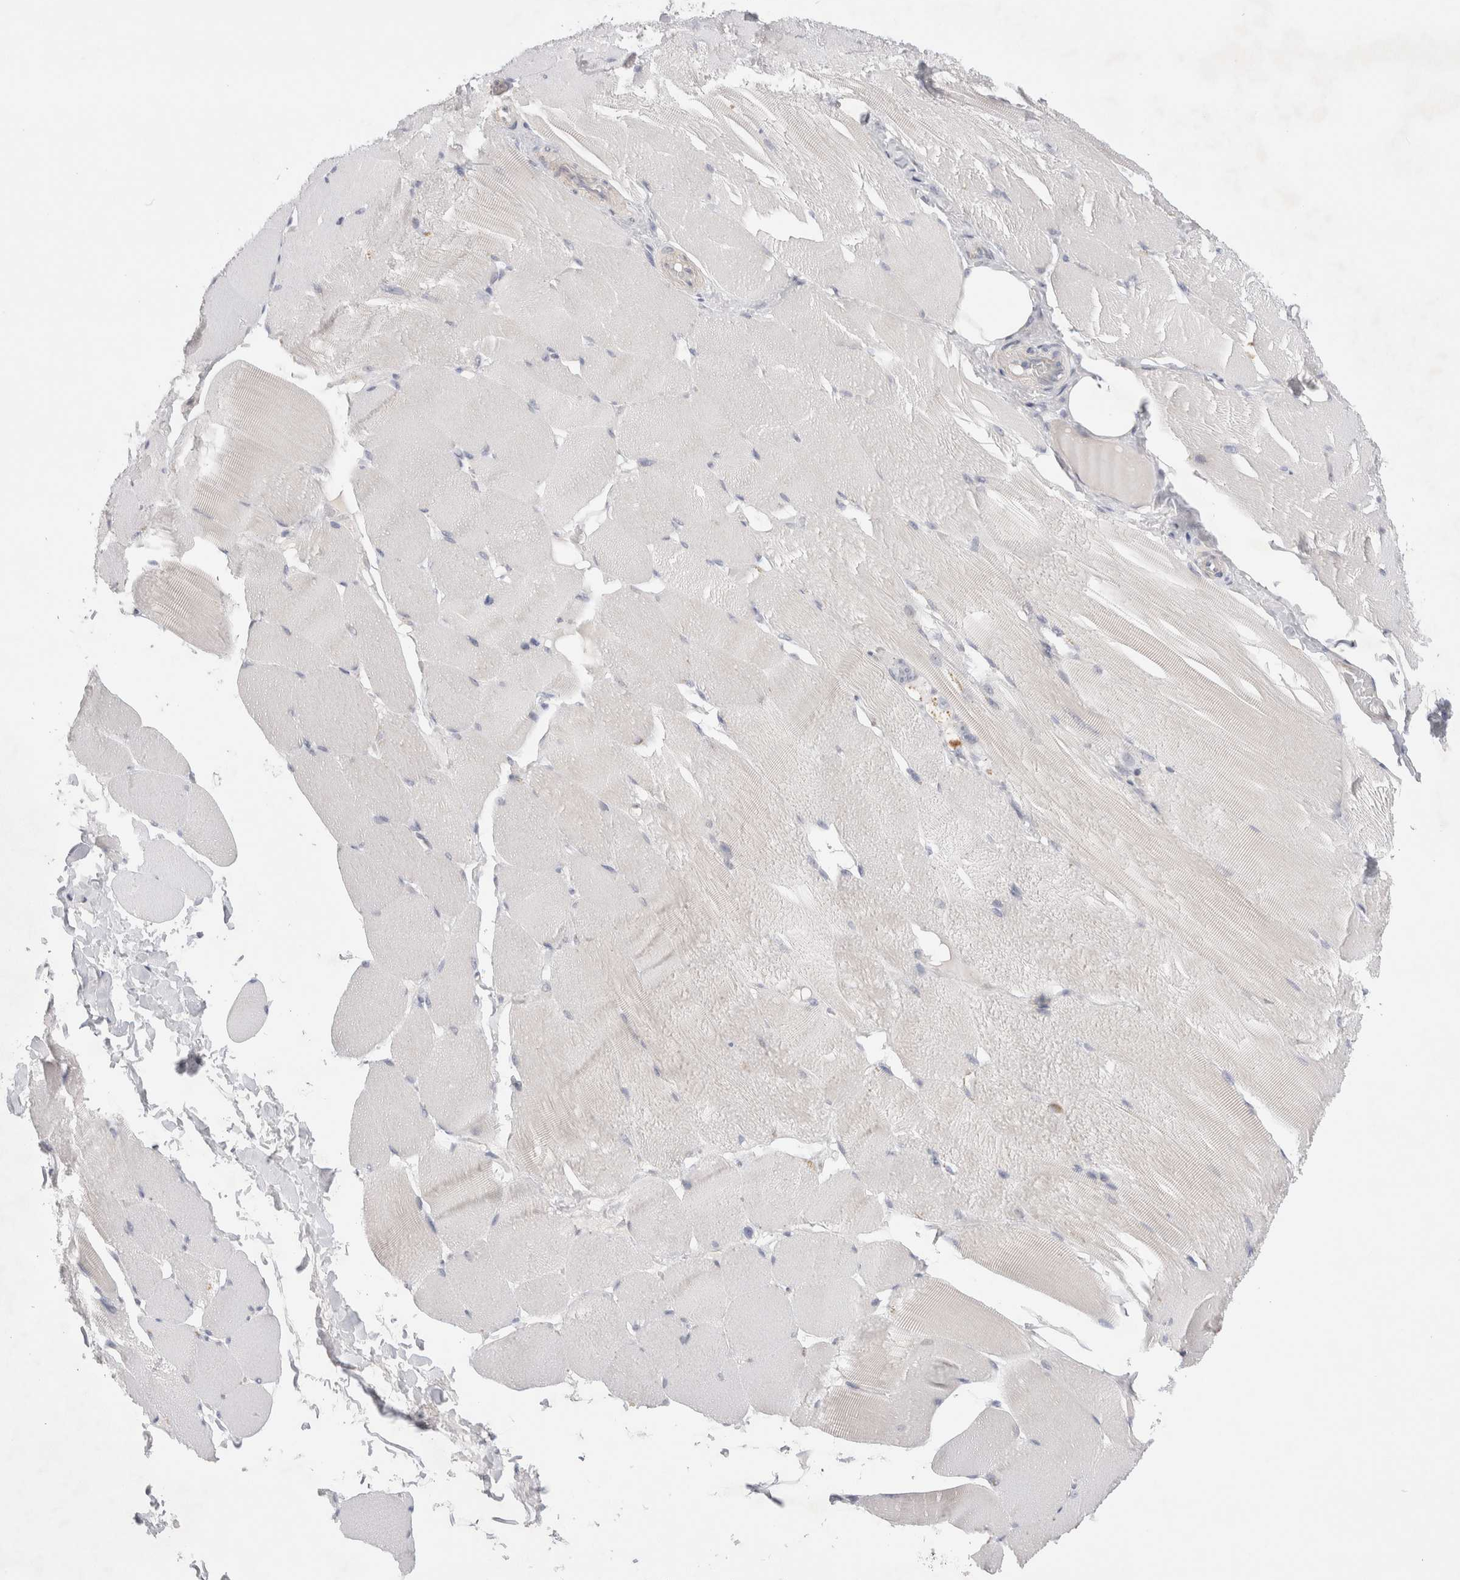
{"staining": {"intensity": "negative", "quantity": "none", "location": "none"}, "tissue": "skeletal muscle", "cell_type": "Myocytes", "image_type": "normal", "snomed": [{"axis": "morphology", "description": "Normal tissue, NOS"}, {"axis": "topography", "description": "Skin"}, {"axis": "topography", "description": "Skeletal muscle"}], "caption": "Immunohistochemistry image of benign skeletal muscle: human skeletal muscle stained with DAB reveals no significant protein positivity in myocytes.", "gene": "WIPF2", "patient": {"sex": "male", "age": 83}}